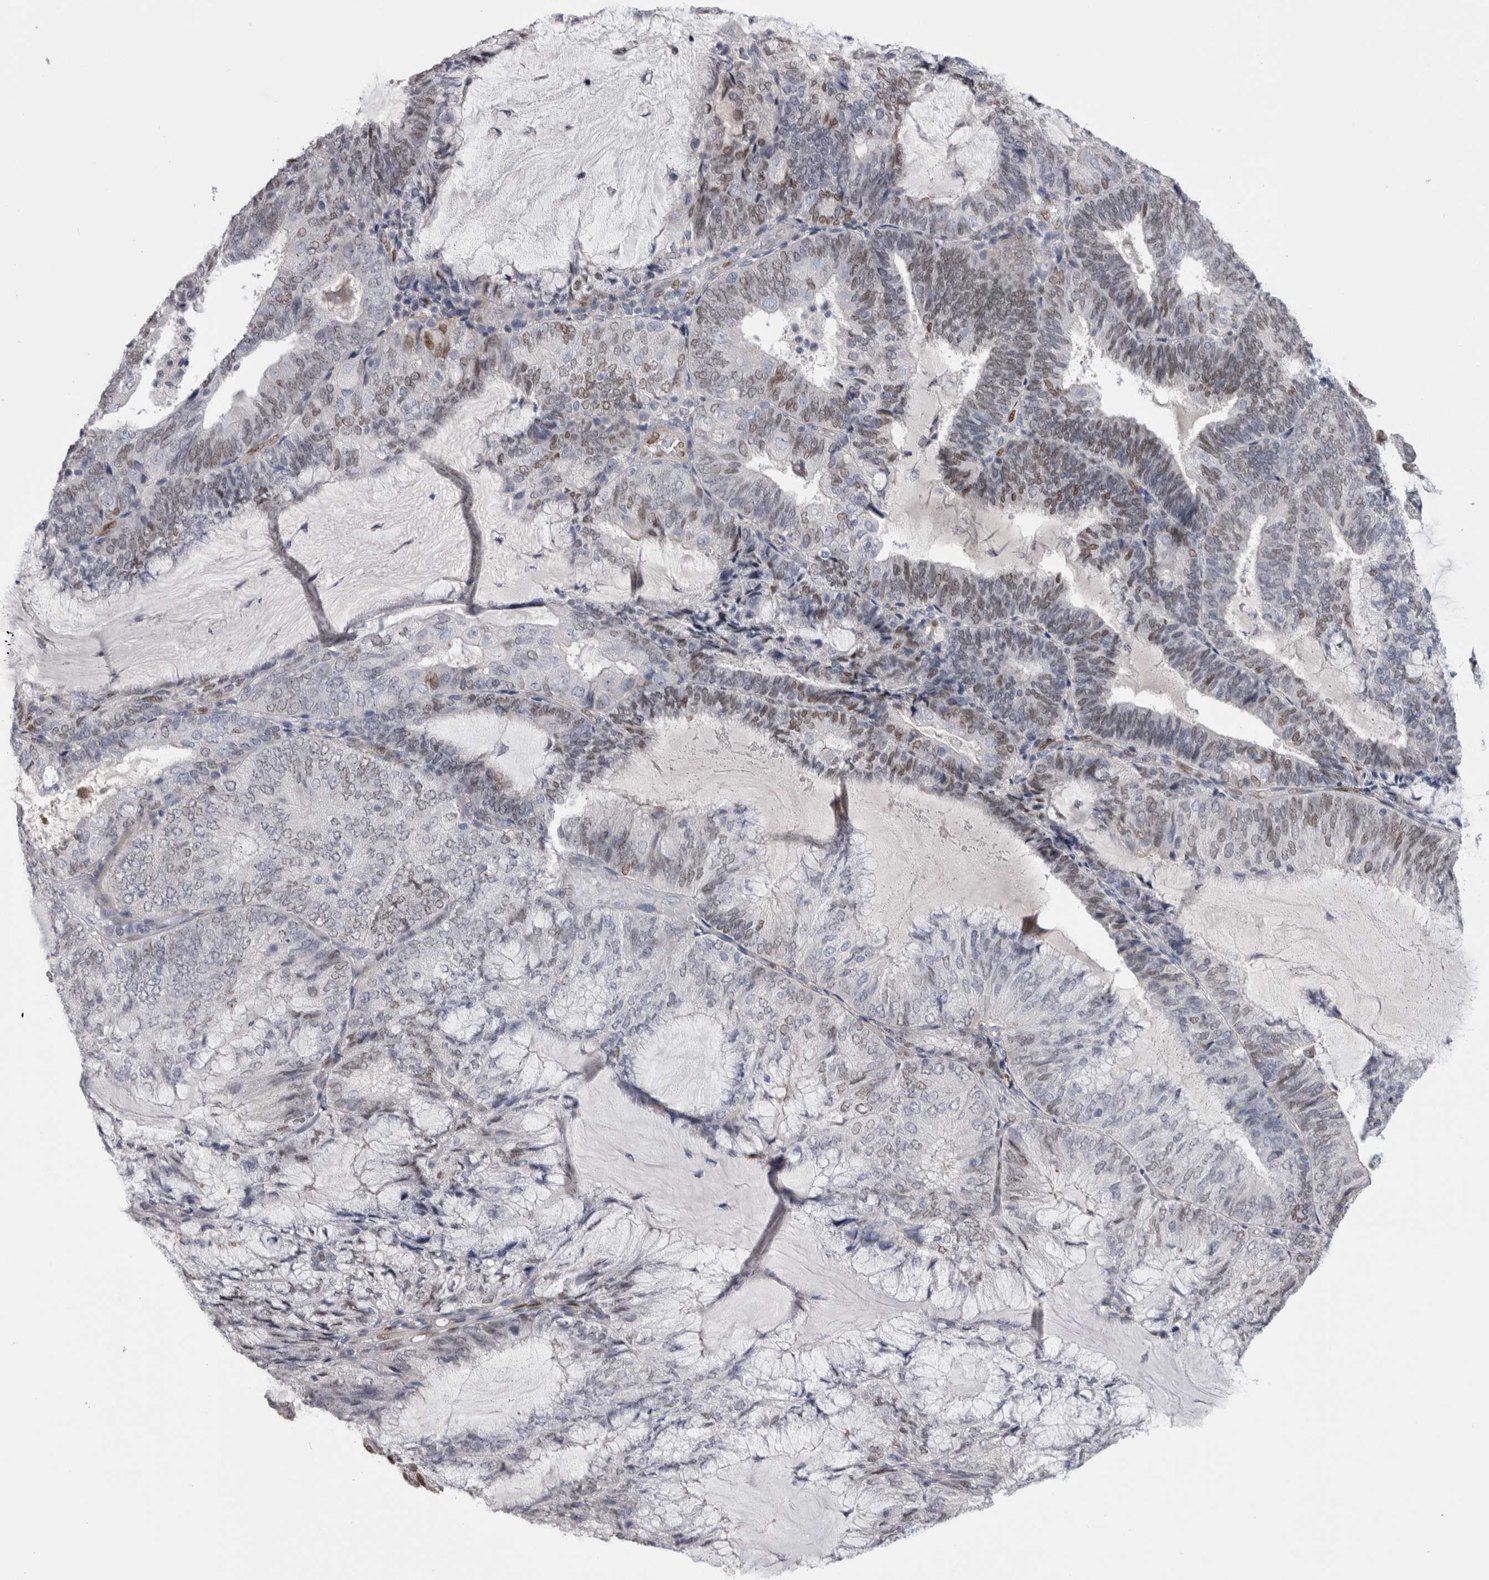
{"staining": {"intensity": "moderate", "quantity": "25%-75%", "location": "nuclear"}, "tissue": "endometrial cancer", "cell_type": "Tumor cells", "image_type": "cancer", "snomed": [{"axis": "morphology", "description": "Adenocarcinoma, NOS"}, {"axis": "topography", "description": "Endometrium"}], "caption": "The photomicrograph displays staining of endometrial adenocarcinoma, revealing moderate nuclear protein positivity (brown color) within tumor cells.", "gene": "IL33", "patient": {"sex": "female", "age": 81}}